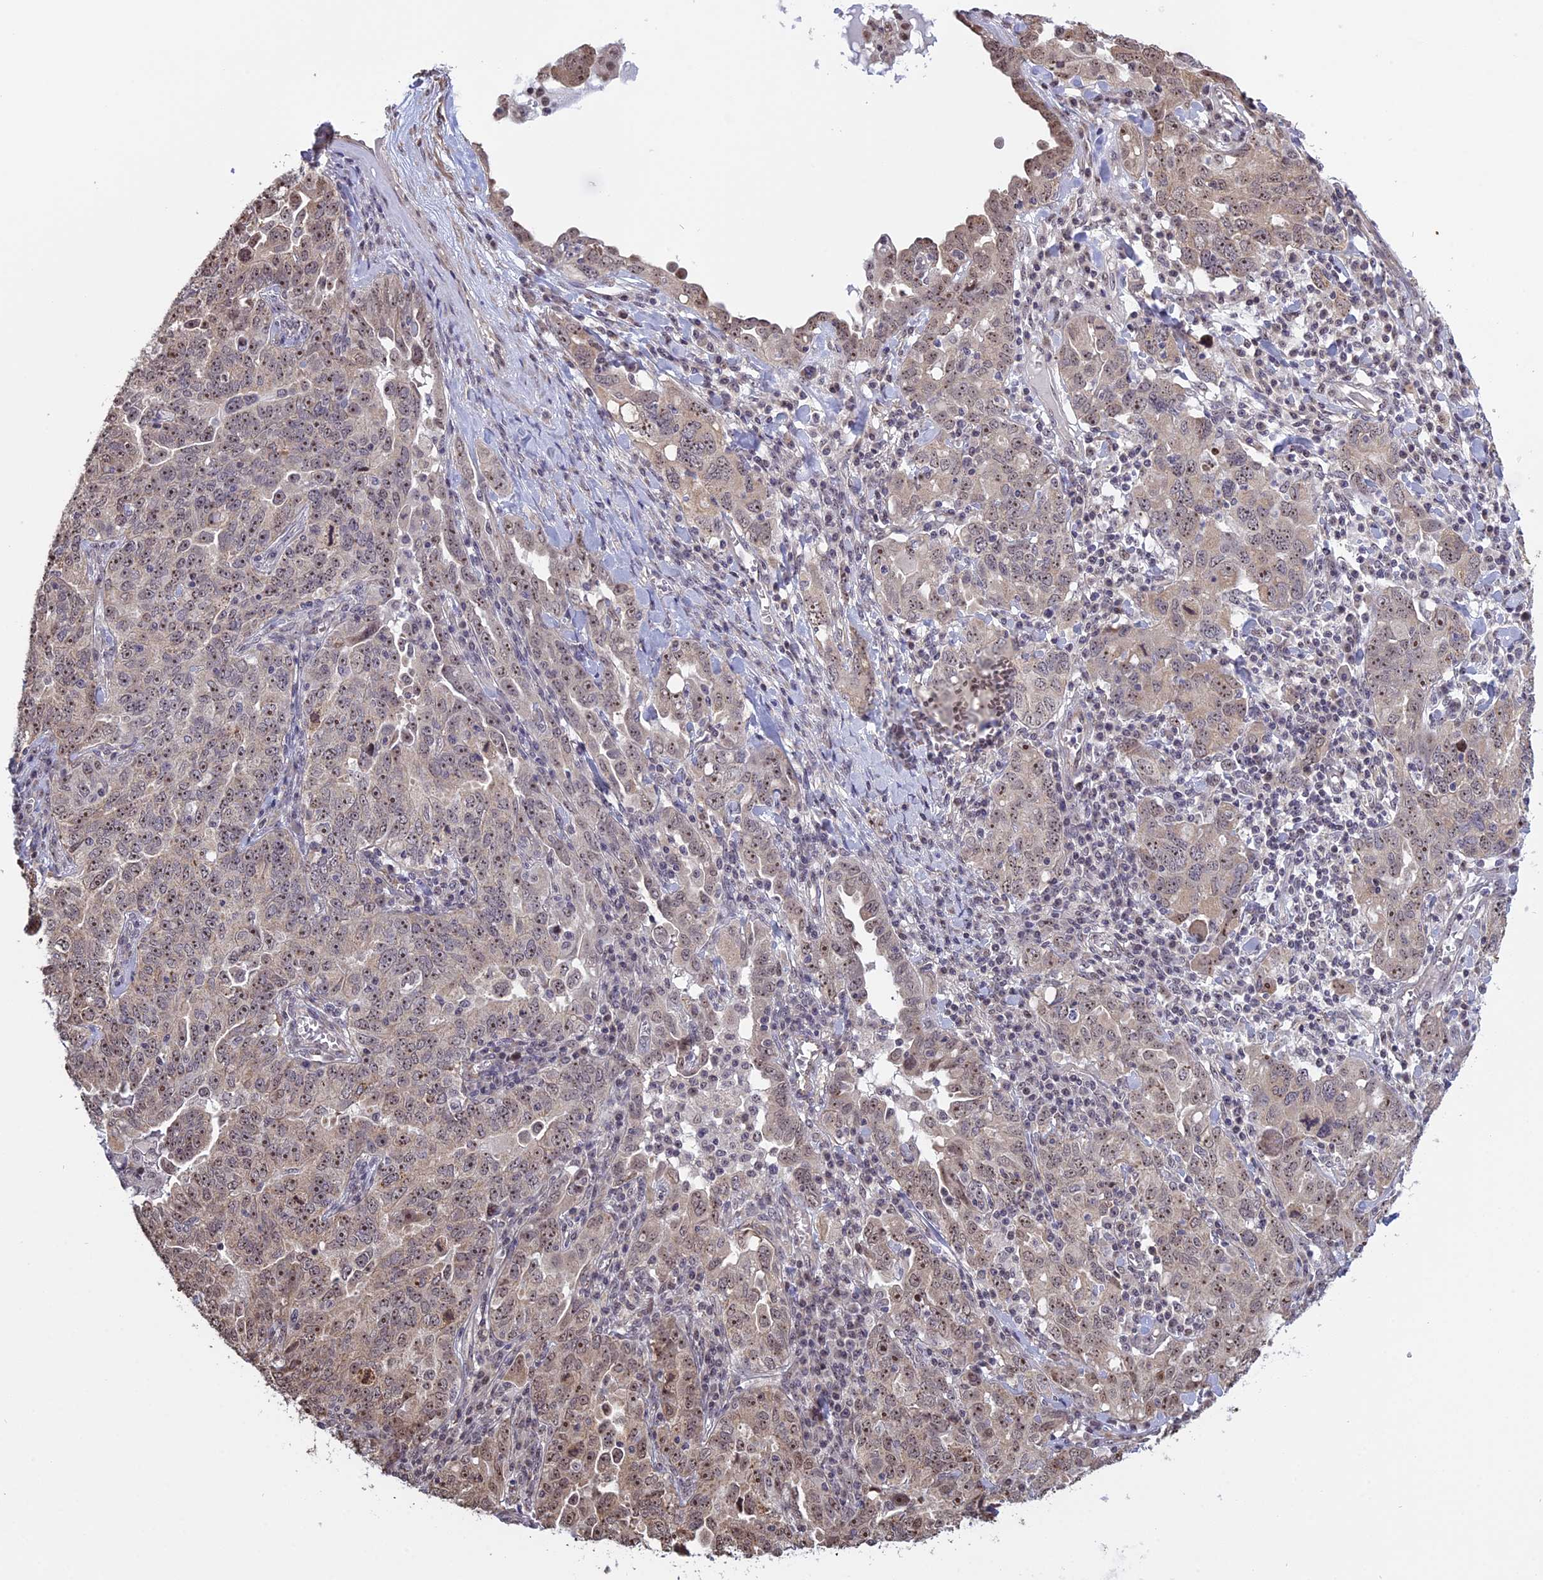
{"staining": {"intensity": "weak", "quantity": "25%-75%", "location": "nuclear"}, "tissue": "ovarian cancer", "cell_type": "Tumor cells", "image_type": "cancer", "snomed": [{"axis": "morphology", "description": "Carcinoma, endometroid"}, {"axis": "topography", "description": "Ovary"}], "caption": "The immunohistochemical stain shows weak nuclear staining in tumor cells of ovarian cancer (endometroid carcinoma) tissue.", "gene": "MGA", "patient": {"sex": "female", "age": 62}}